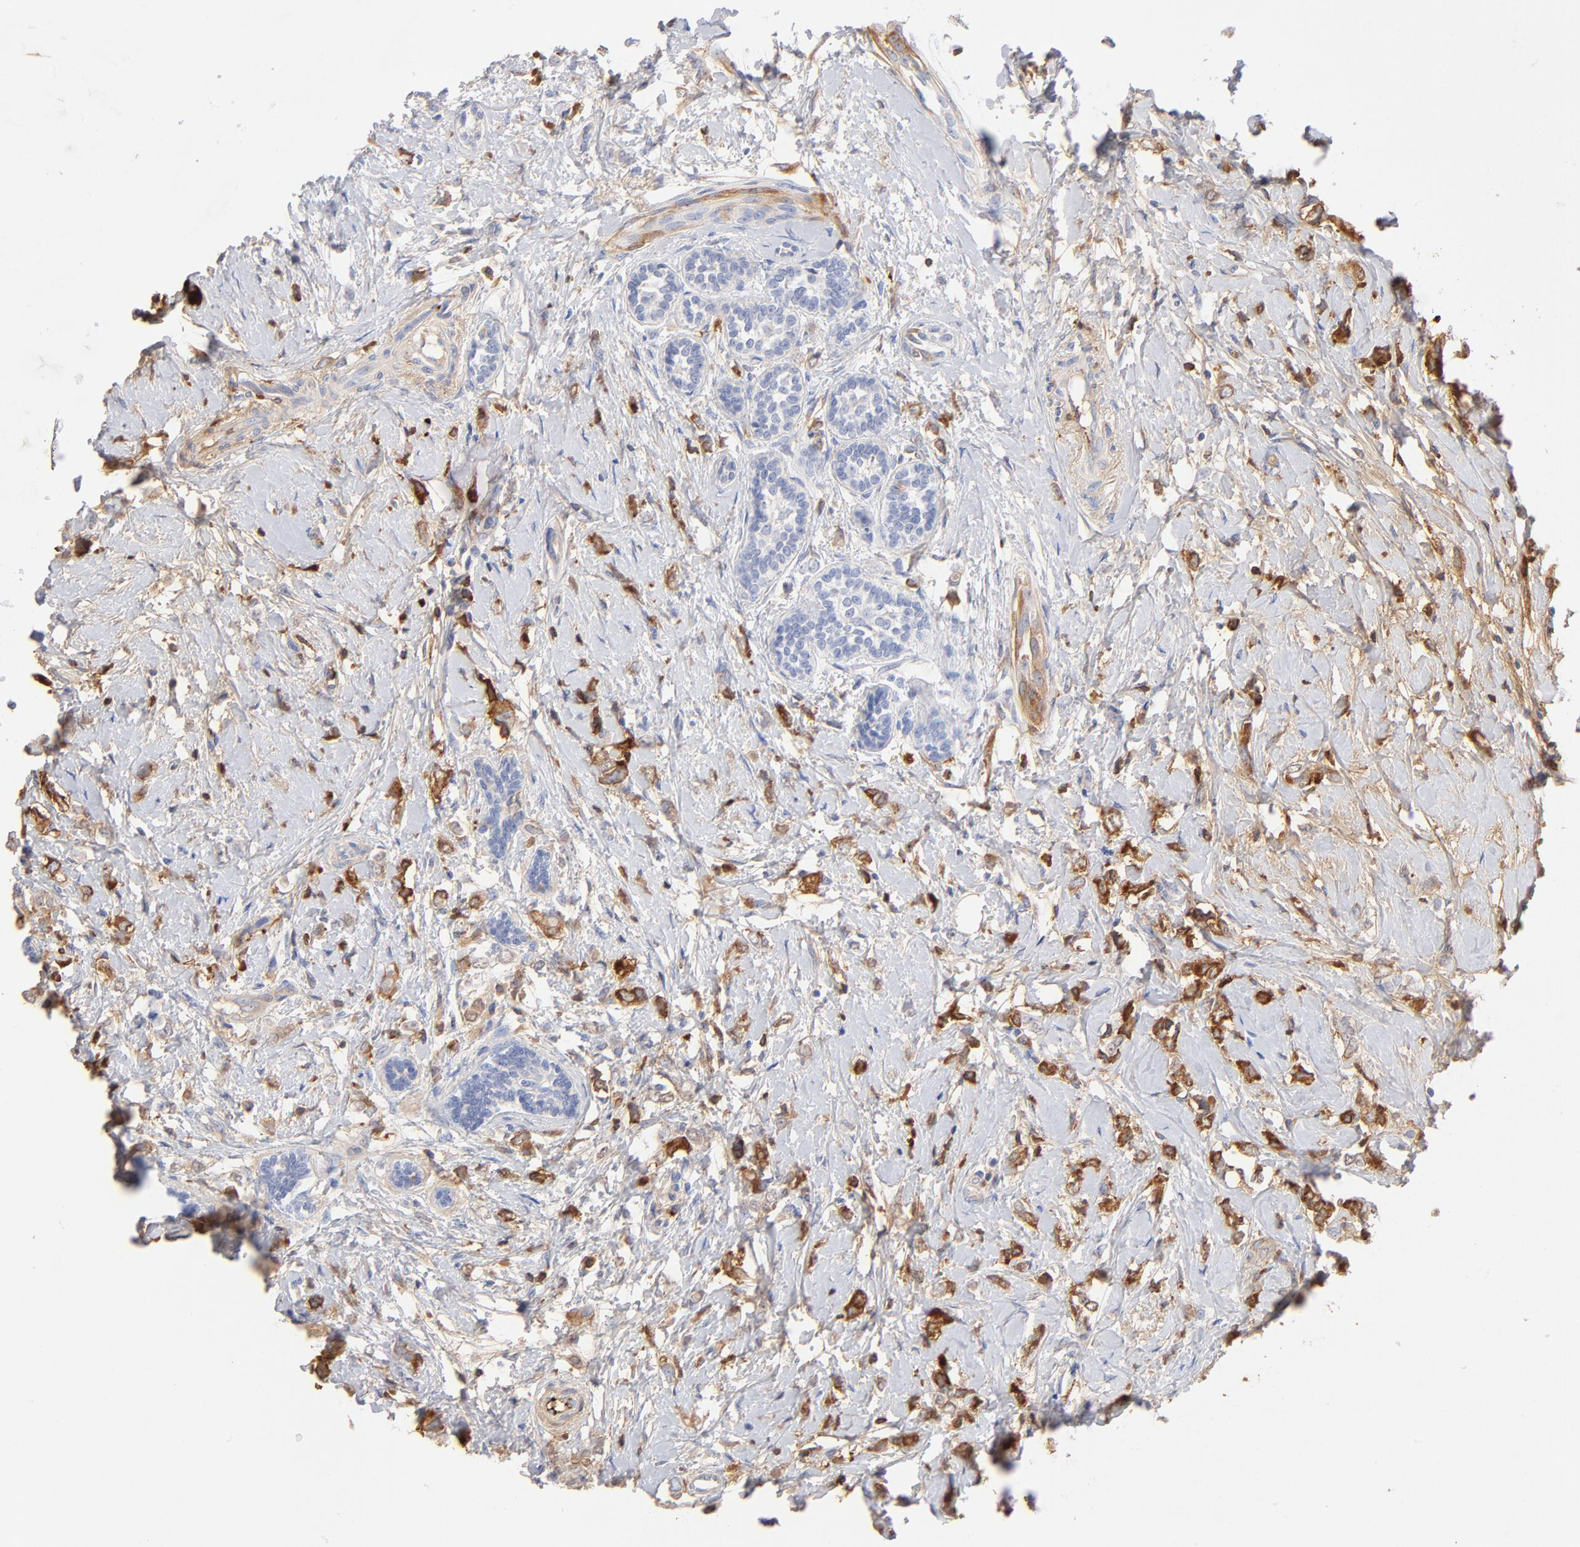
{"staining": {"intensity": "weak", "quantity": "25%-75%", "location": "cytoplasmic/membranous"}, "tissue": "breast cancer", "cell_type": "Tumor cells", "image_type": "cancer", "snomed": [{"axis": "morphology", "description": "Normal tissue, NOS"}, {"axis": "morphology", "description": "Lobular carcinoma"}, {"axis": "topography", "description": "Breast"}], "caption": "IHC (DAB) staining of human breast cancer (lobular carcinoma) shows weak cytoplasmic/membranous protein expression in about 25%-75% of tumor cells.", "gene": "C3", "patient": {"sex": "female", "age": 47}}